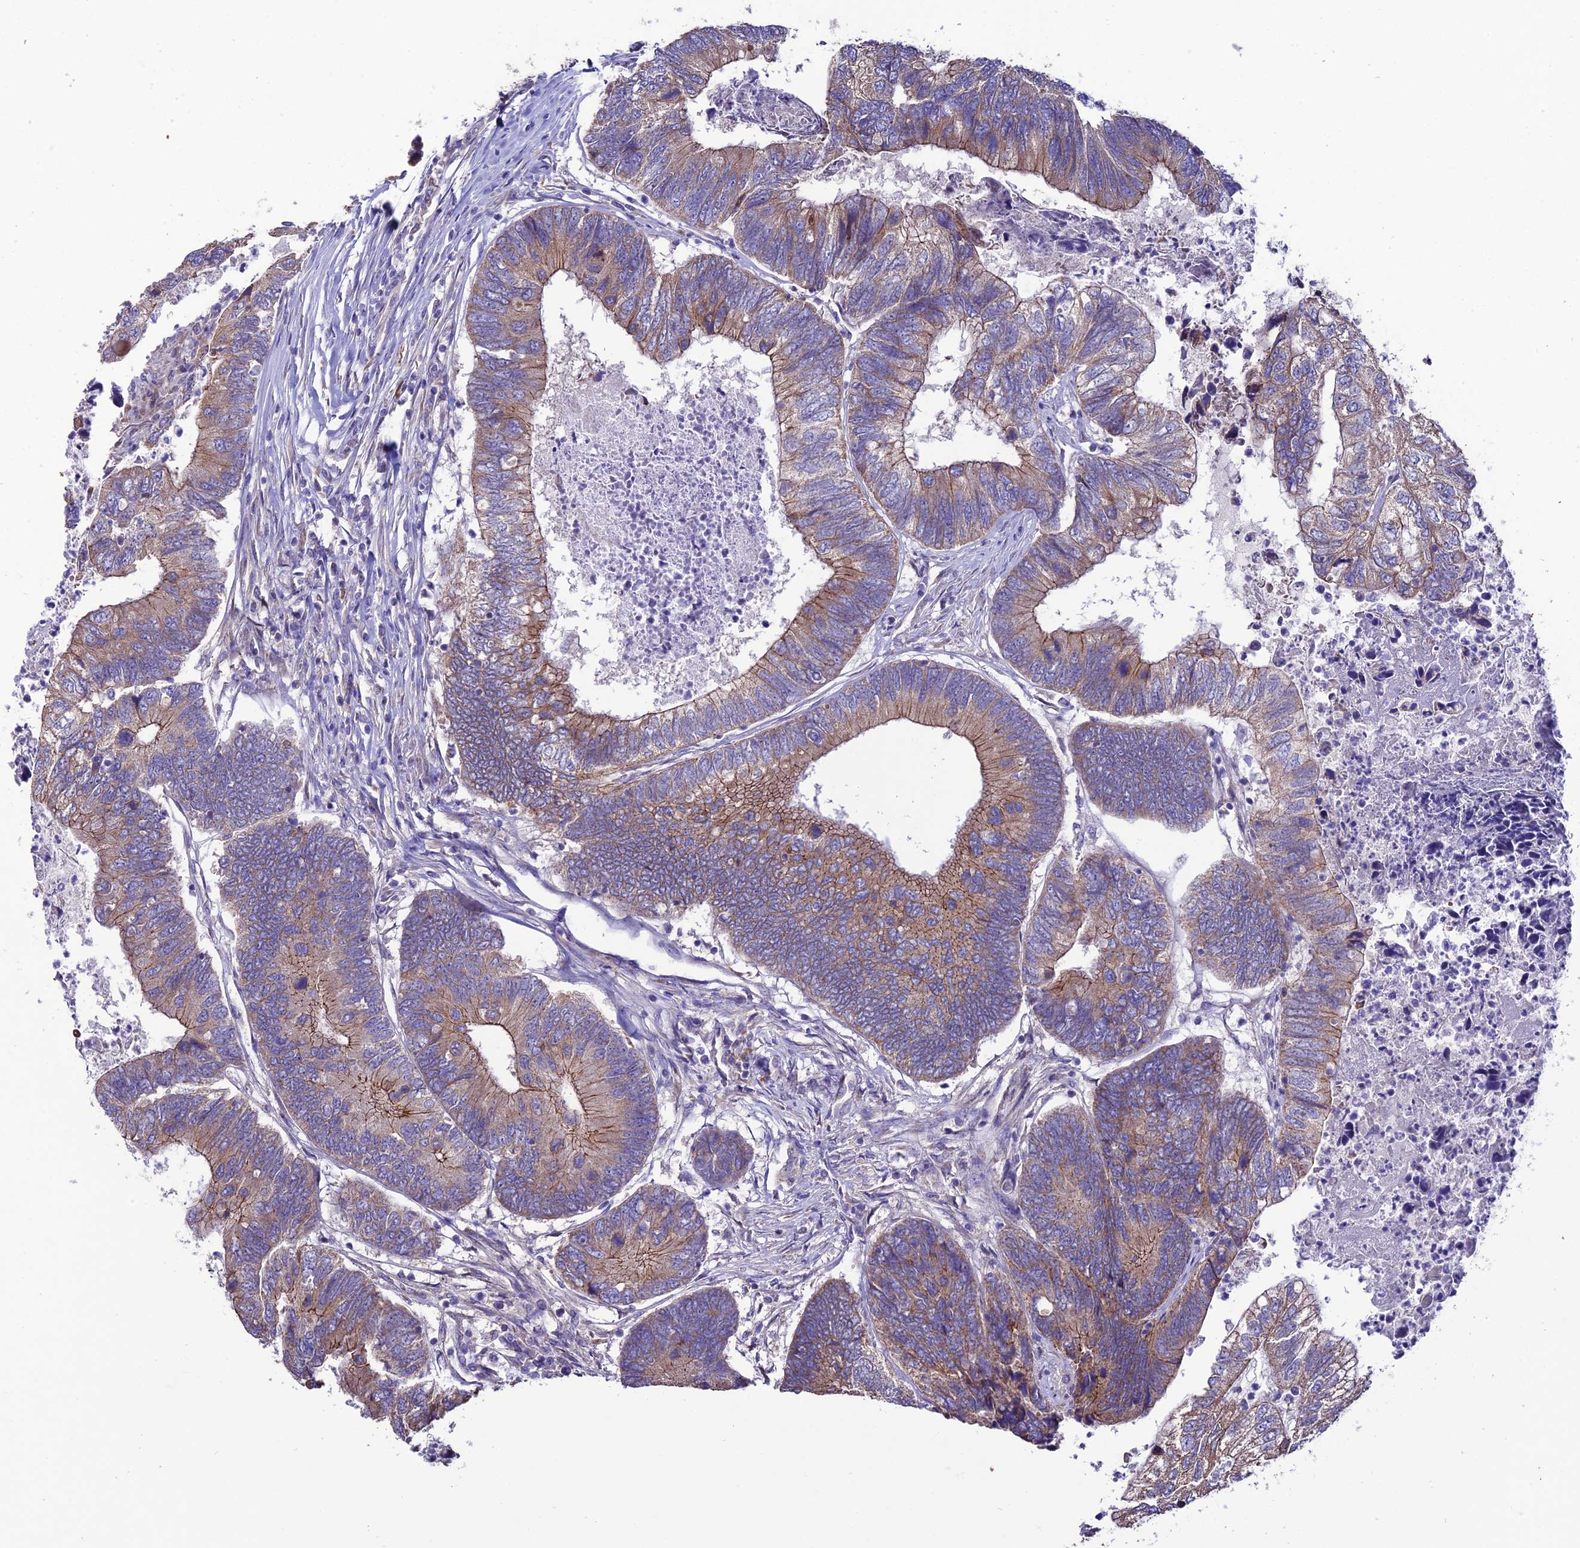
{"staining": {"intensity": "moderate", "quantity": "25%-75%", "location": "cytoplasmic/membranous"}, "tissue": "colorectal cancer", "cell_type": "Tumor cells", "image_type": "cancer", "snomed": [{"axis": "morphology", "description": "Adenocarcinoma, NOS"}, {"axis": "topography", "description": "Colon"}], "caption": "There is medium levels of moderate cytoplasmic/membranous expression in tumor cells of colorectal cancer (adenocarcinoma), as demonstrated by immunohistochemical staining (brown color).", "gene": "HOGA1", "patient": {"sex": "female", "age": 67}}